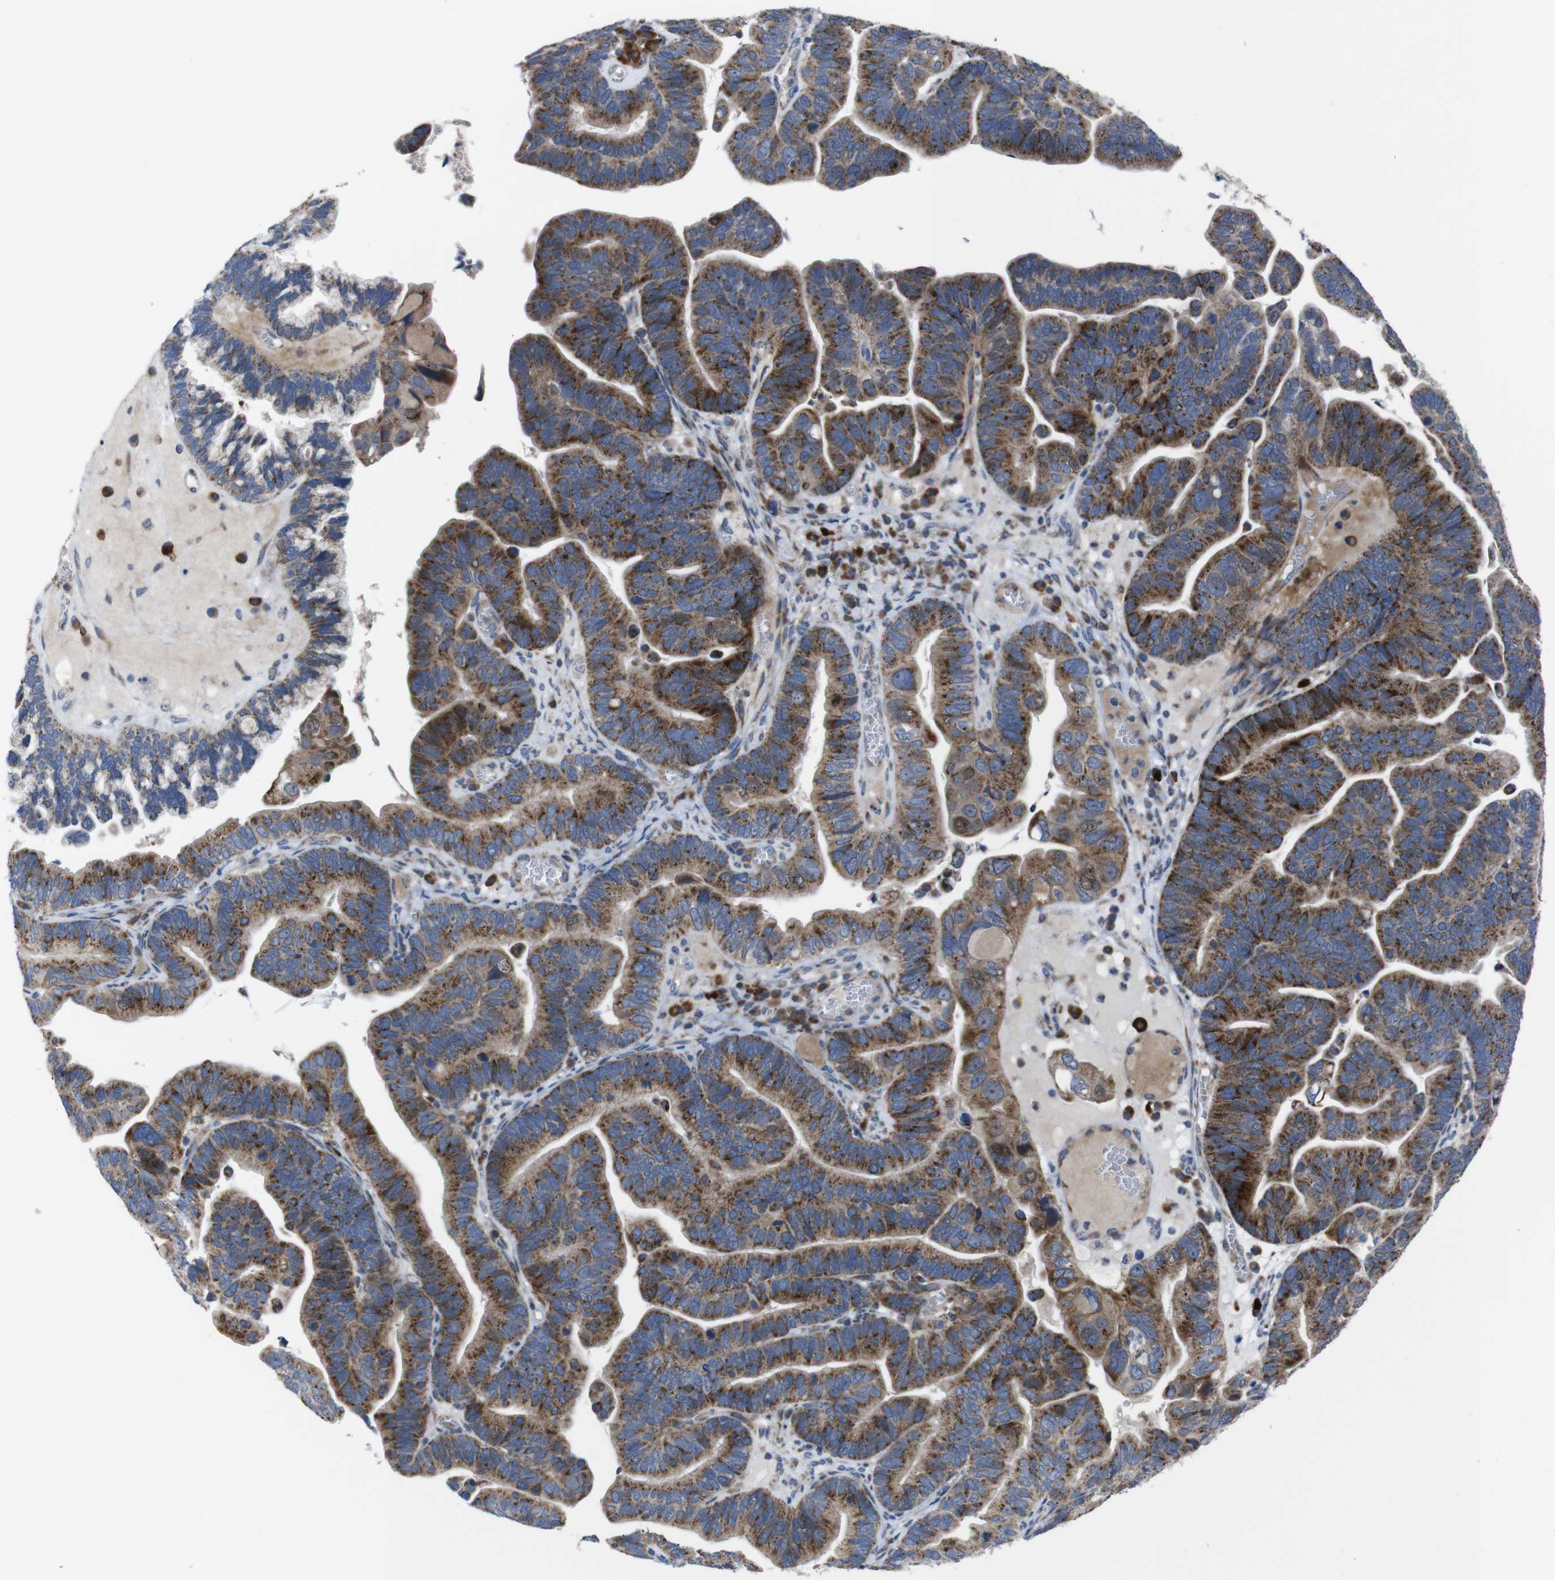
{"staining": {"intensity": "moderate", "quantity": "25%-75%", "location": "cytoplasmic/membranous"}, "tissue": "ovarian cancer", "cell_type": "Tumor cells", "image_type": "cancer", "snomed": [{"axis": "morphology", "description": "Cystadenocarcinoma, serous, NOS"}, {"axis": "topography", "description": "Ovary"}], "caption": "Immunohistochemistry (IHC) histopathology image of ovarian cancer stained for a protein (brown), which displays medium levels of moderate cytoplasmic/membranous expression in about 25%-75% of tumor cells.", "gene": "CHST10", "patient": {"sex": "female", "age": 56}}